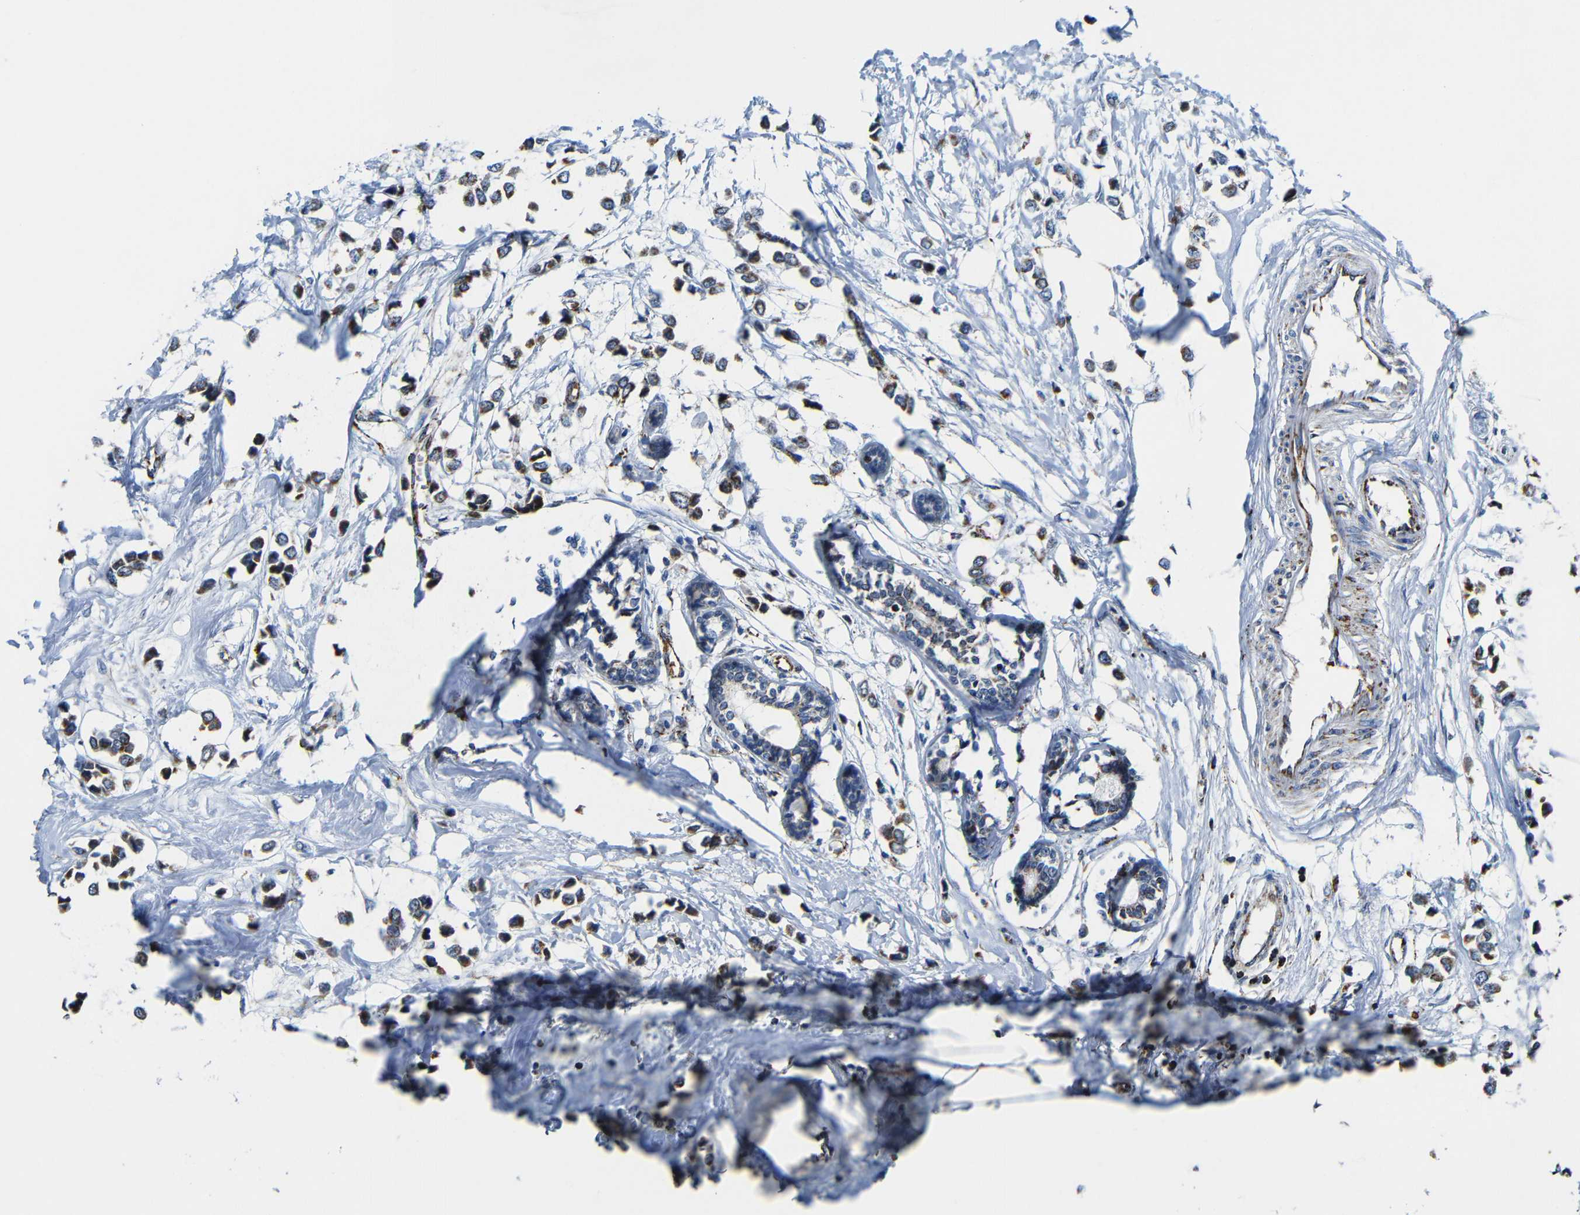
{"staining": {"intensity": "strong", "quantity": ">75%", "location": "cytoplasmic/membranous"}, "tissue": "breast cancer", "cell_type": "Tumor cells", "image_type": "cancer", "snomed": [{"axis": "morphology", "description": "Lobular carcinoma"}, {"axis": "topography", "description": "Breast"}], "caption": "This micrograph demonstrates immunohistochemistry staining of lobular carcinoma (breast), with high strong cytoplasmic/membranous staining in approximately >75% of tumor cells.", "gene": "CA5B", "patient": {"sex": "female", "age": 51}}